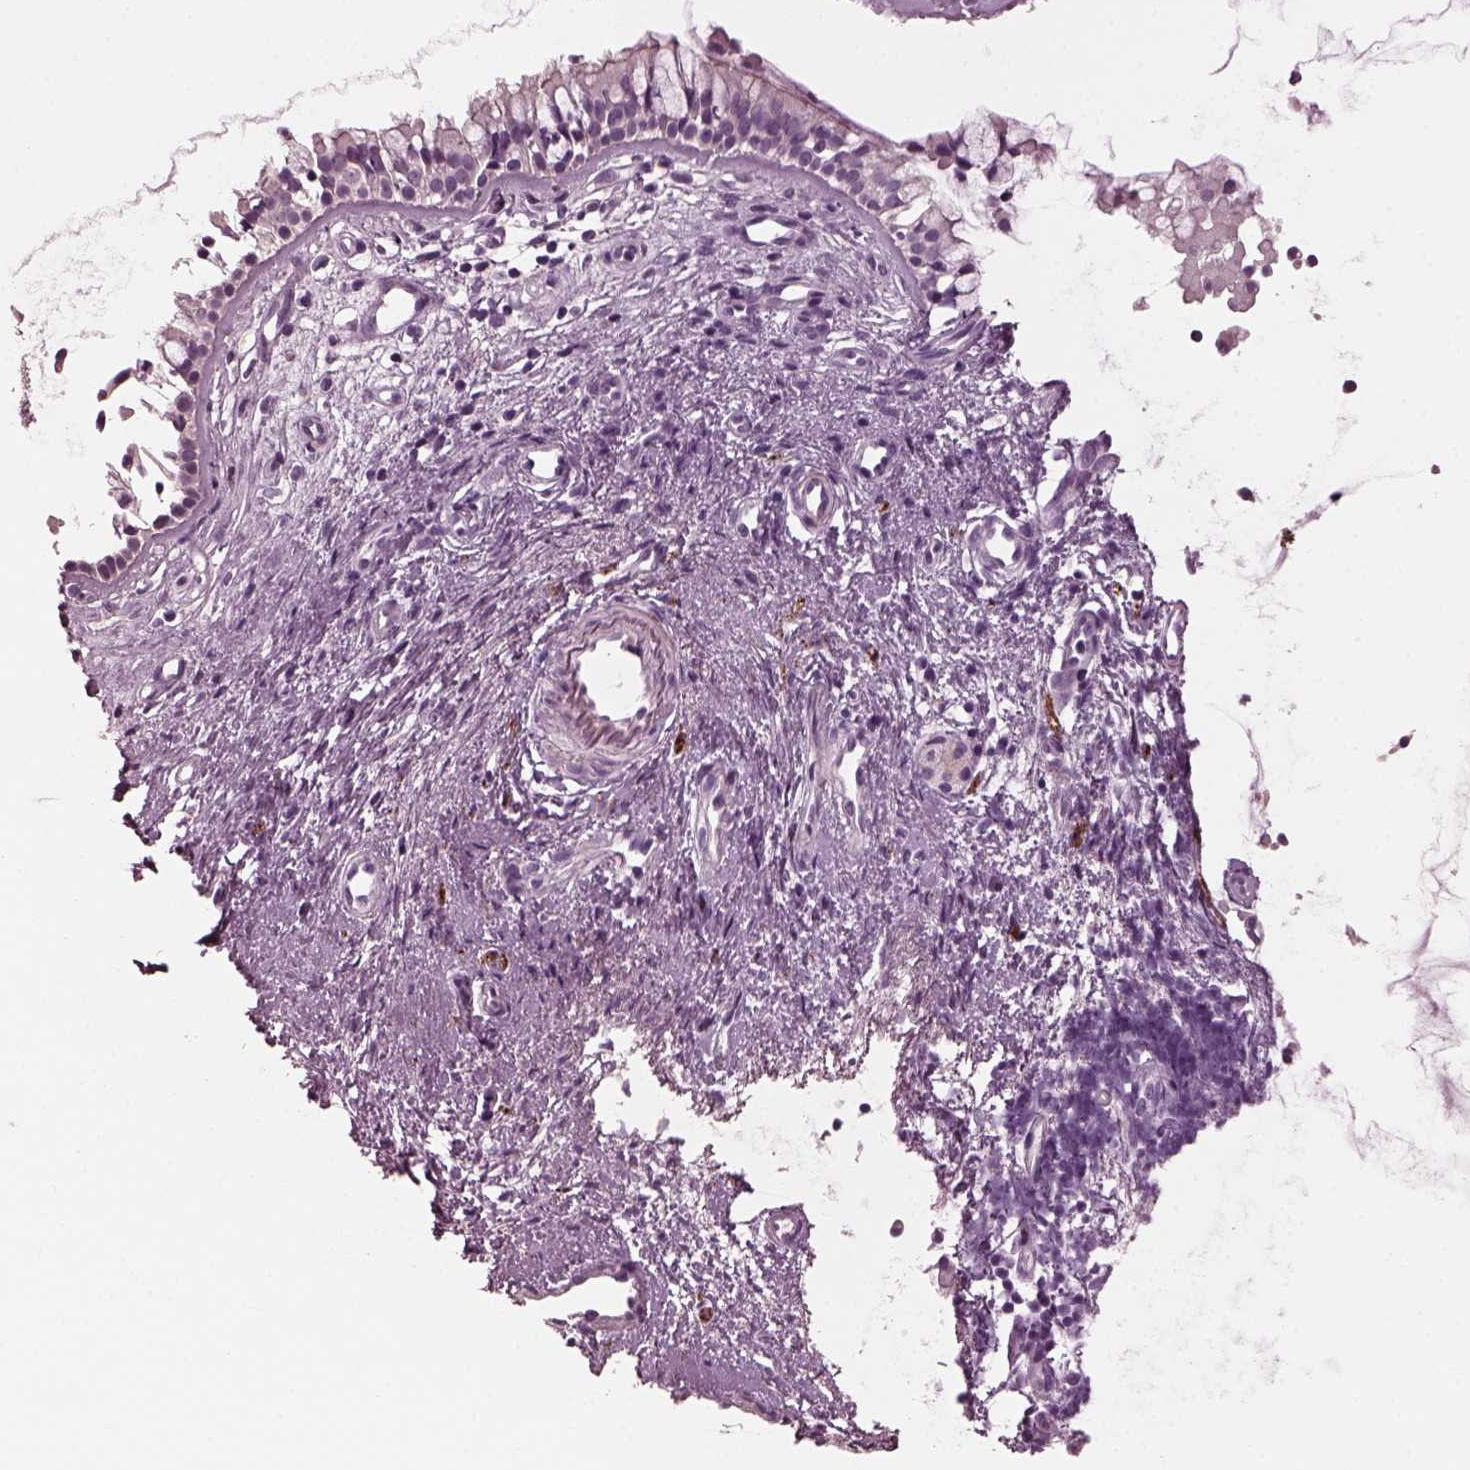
{"staining": {"intensity": "negative", "quantity": "none", "location": "none"}, "tissue": "nasopharynx", "cell_type": "Respiratory epithelial cells", "image_type": "normal", "snomed": [{"axis": "morphology", "description": "Normal tissue, NOS"}, {"axis": "topography", "description": "Nasopharynx"}], "caption": "Immunohistochemistry micrograph of benign human nasopharynx stained for a protein (brown), which displays no staining in respiratory epithelial cells.", "gene": "GDF11", "patient": {"sex": "female", "age": 52}}